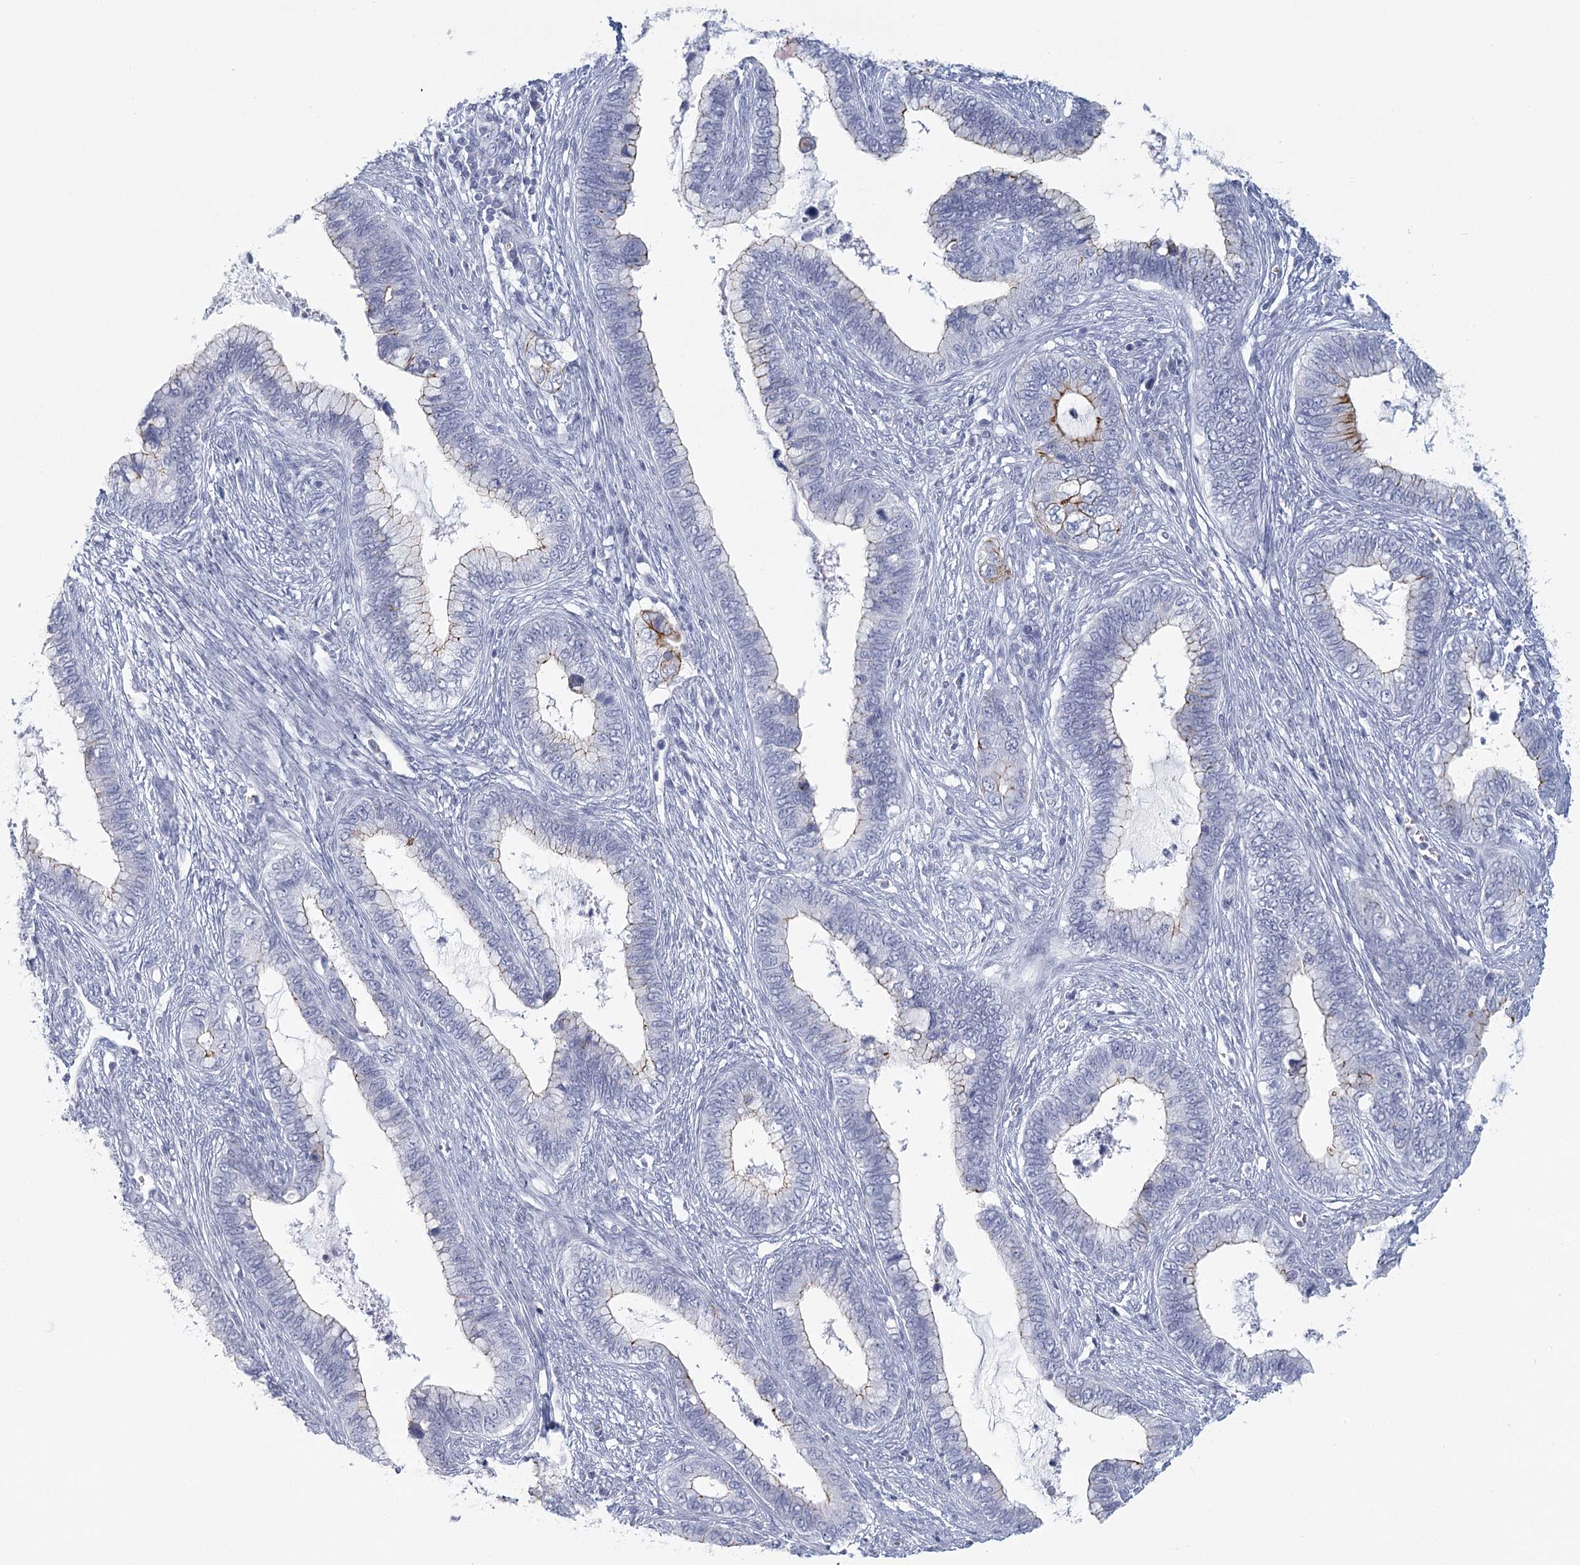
{"staining": {"intensity": "weak", "quantity": "<25%", "location": "cytoplasmic/membranous"}, "tissue": "cervical cancer", "cell_type": "Tumor cells", "image_type": "cancer", "snomed": [{"axis": "morphology", "description": "Adenocarcinoma, NOS"}, {"axis": "topography", "description": "Cervix"}], "caption": "Histopathology image shows no protein positivity in tumor cells of adenocarcinoma (cervical) tissue. (DAB (3,3'-diaminobenzidine) IHC, high magnification).", "gene": "WNT8B", "patient": {"sex": "female", "age": 44}}